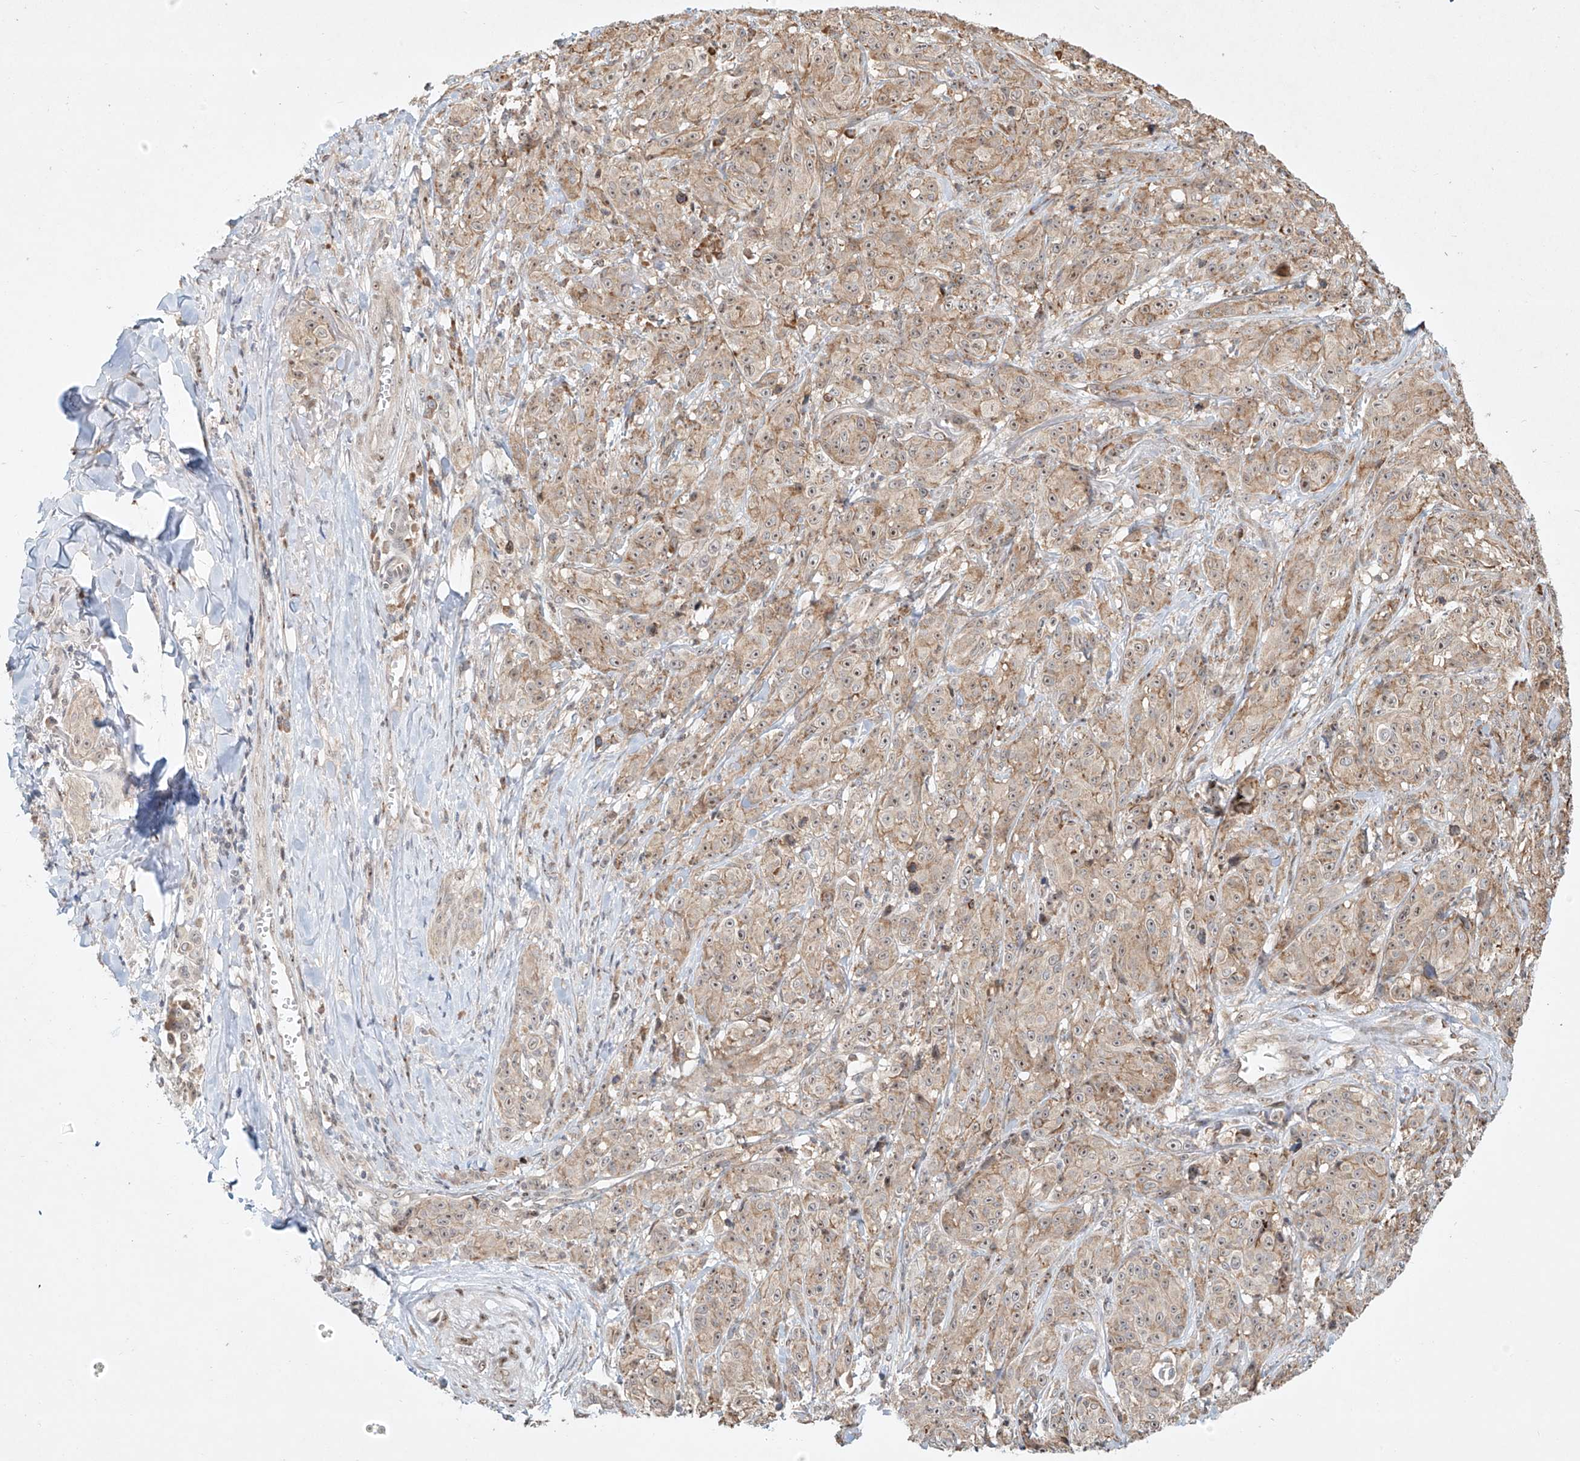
{"staining": {"intensity": "weak", "quantity": "25%-75%", "location": "cytoplasmic/membranous,nuclear"}, "tissue": "melanoma", "cell_type": "Tumor cells", "image_type": "cancer", "snomed": [{"axis": "morphology", "description": "Malignant melanoma, NOS"}, {"axis": "topography", "description": "Skin"}], "caption": "There is low levels of weak cytoplasmic/membranous and nuclear positivity in tumor cells of melanoma, as demonstrated by immunohistochemical staining (brown color).", "gene": "TASP1", "patient": {"sex": "male", "age": 73}}